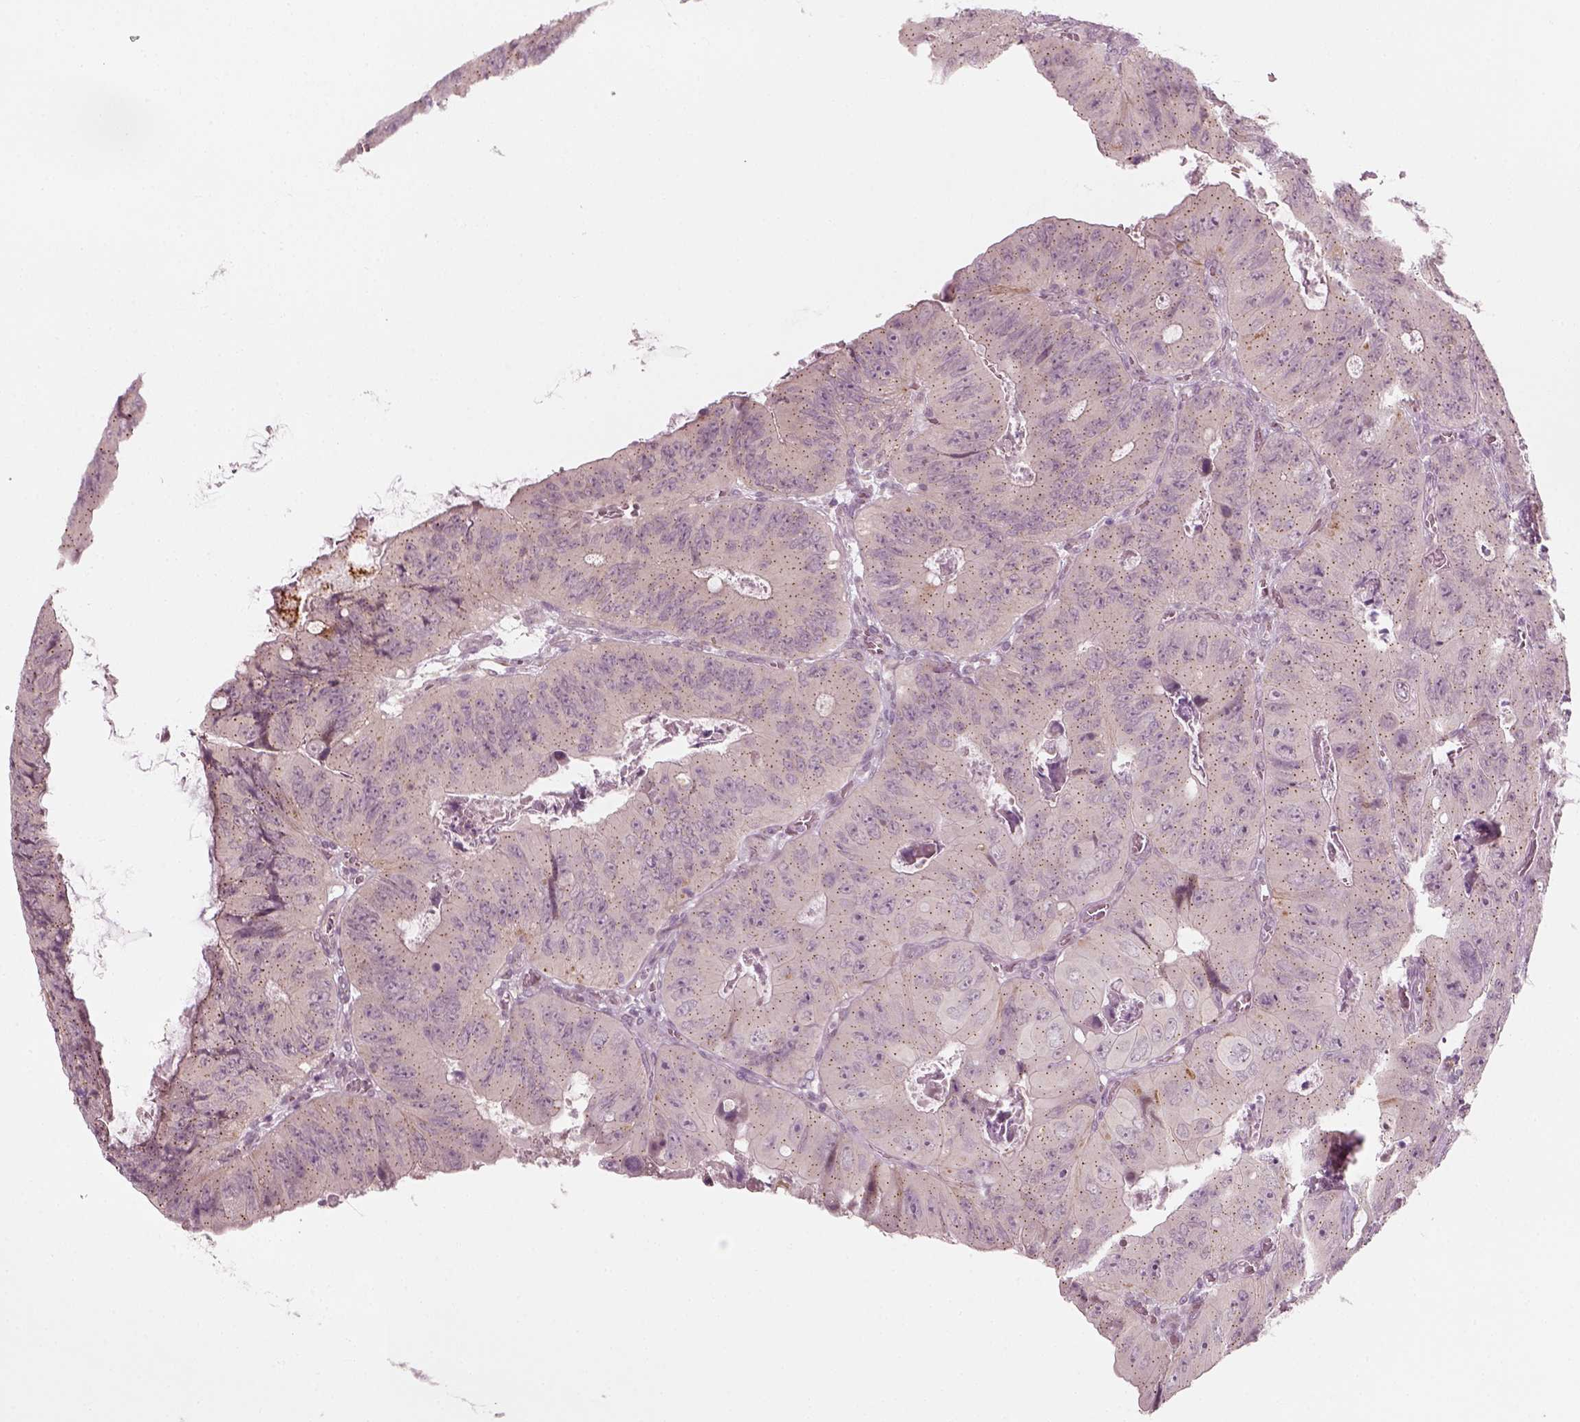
{"staining": {"intensity": "negative", "quantity": "none", "location": "none"}, "tissue": "colorectal cancer", "cell_type": "Tumor cells", "image_type": "cancer", "snomed": [{"axis": "morphology", "description": "Adenocarcinoma, NOS"}, {"axis": "topography", "description": "Colon"}], "caption": "Micrograph shows no significant protein staining in tumor cells of colorectal cancer (adenocarcinoma).", "gene": "MLIP", "patient": {"sex": "female", "age": 84}}